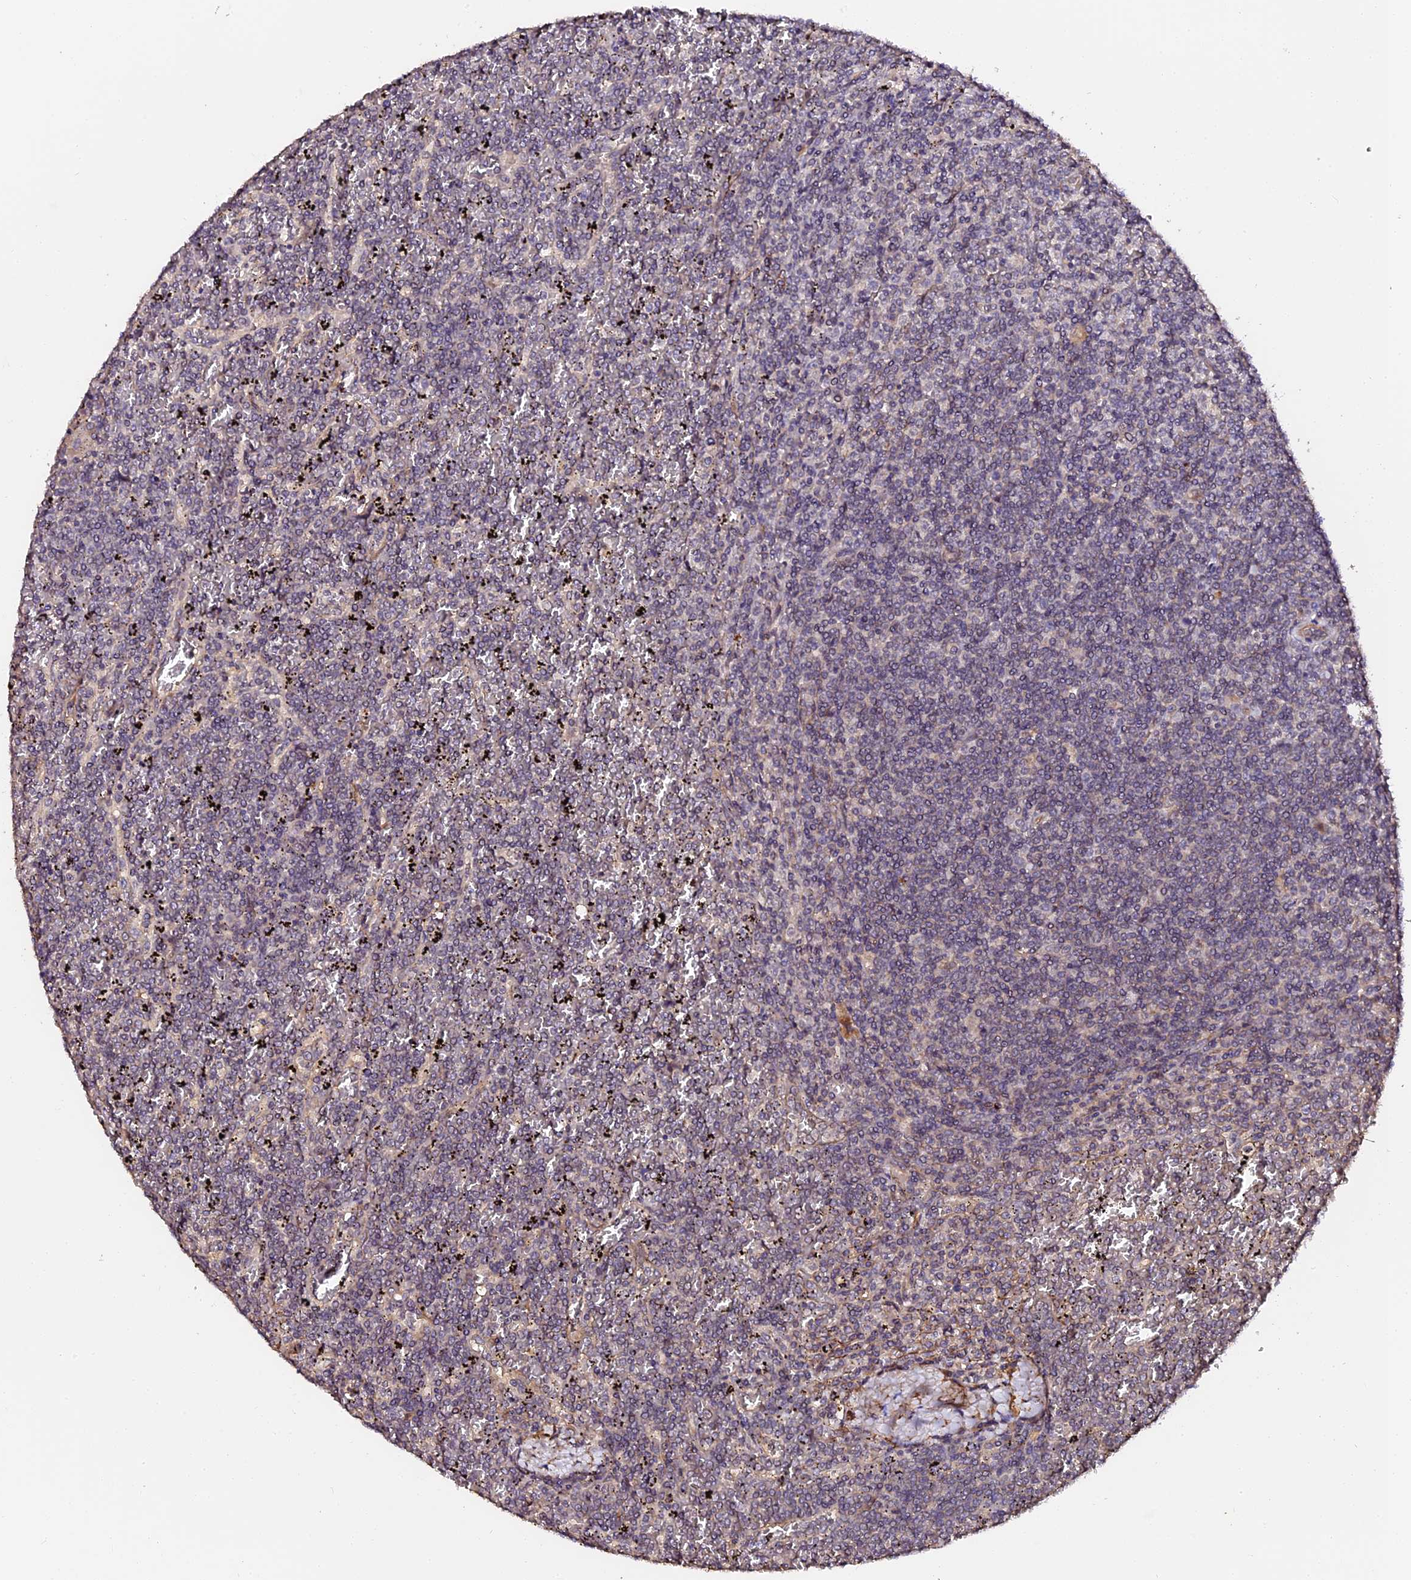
{"staining": {"intensity": "negative", "quantity": "none", "location": "none"}, "tissue": "lymphoma", "cell_type": "Tumor cells", "image_type": "cancer", "snomed": [{"axis": "morphology", "description": "Malignant lymphoma, non-Hodgkin's type, Low grade"}, {"axis": "topography", "description": "Spleen"}], "caption": "Tumor cells are negative for brown protein staining in lymphoma.", "gene": "TDO2", "patient": {"sex": "female", "age": 19}}